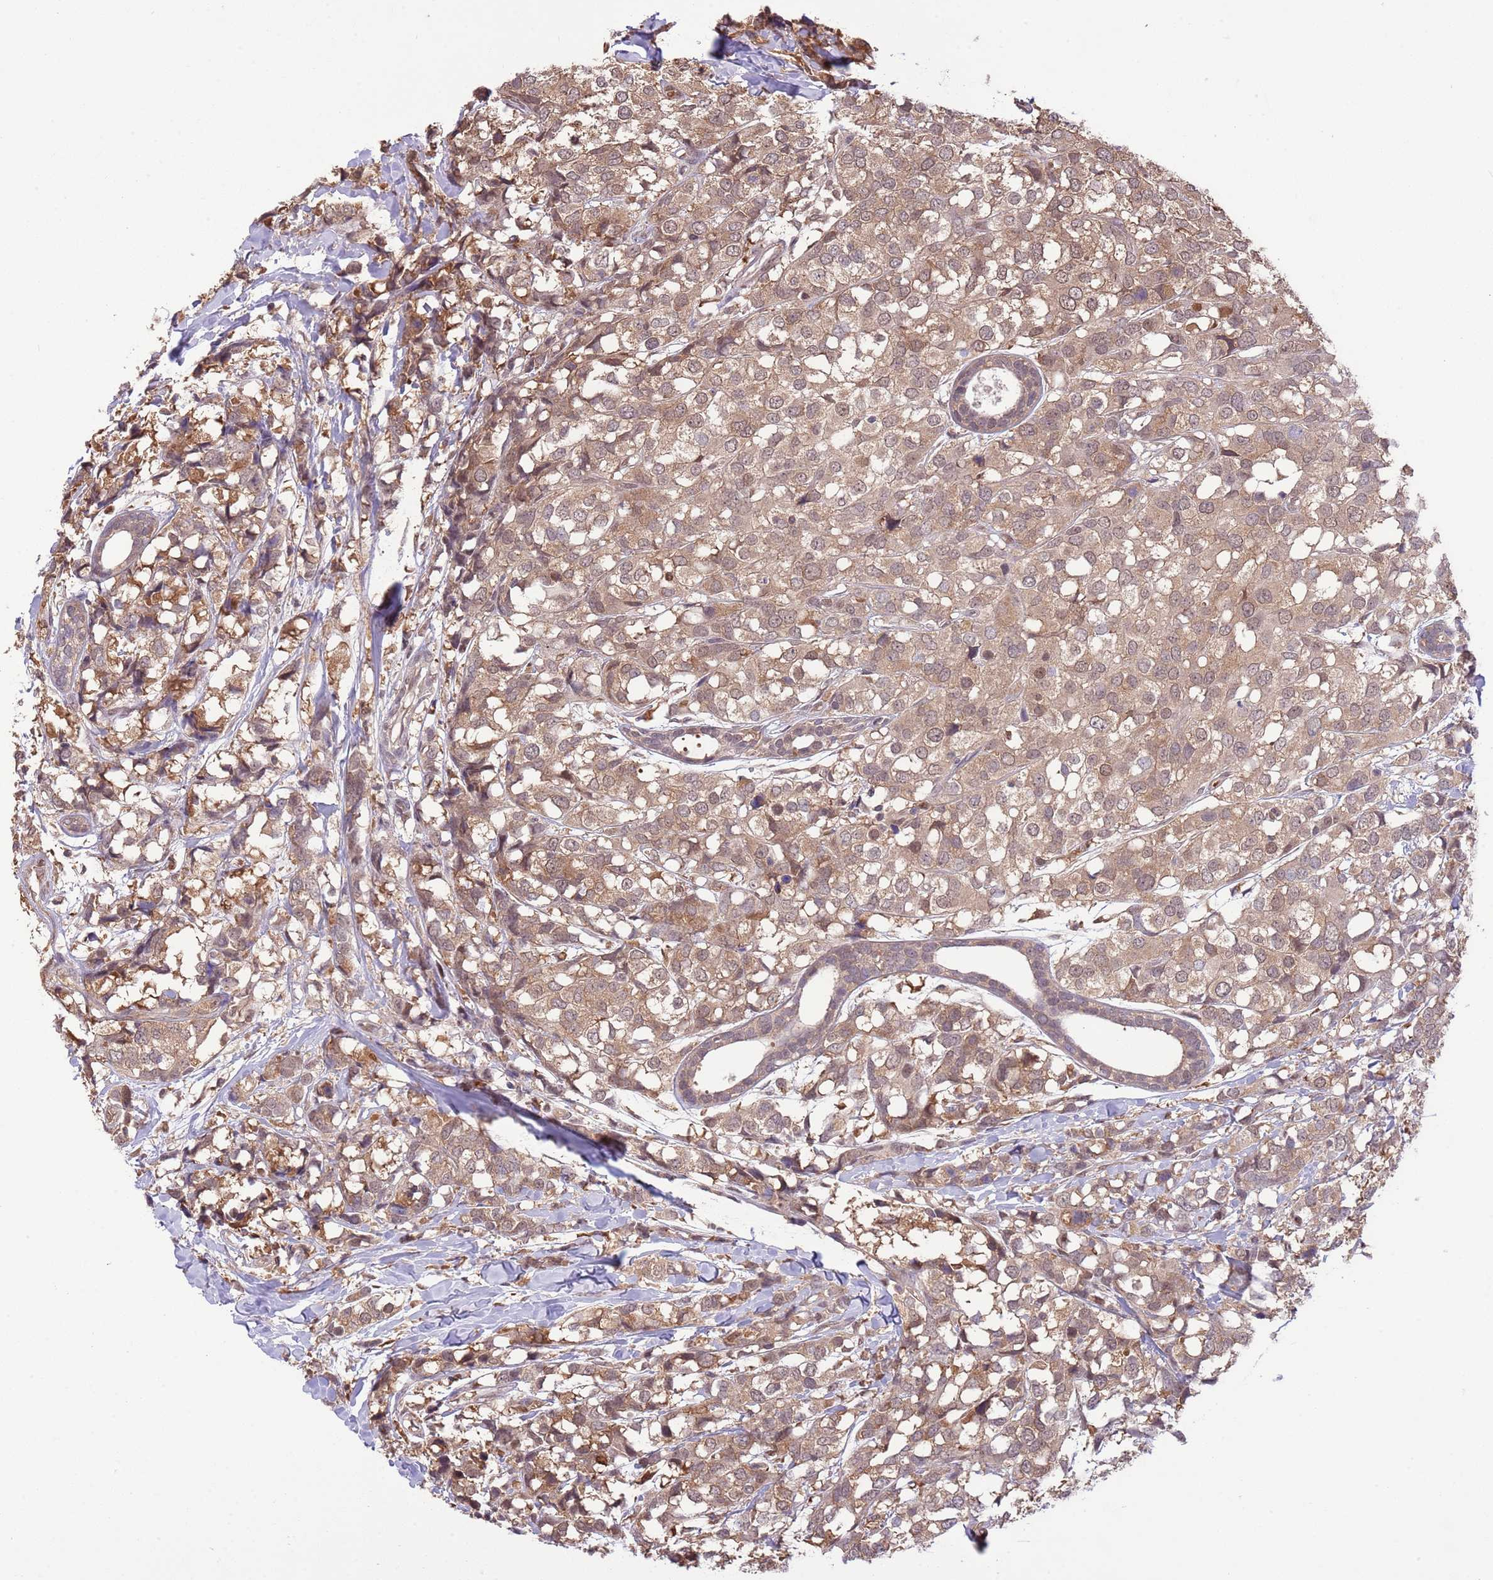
{"staining": {"intensity": "moderate", "quantity": ">75%", "location": "cytoplasmic/membranous,nuclear"}, "tissue": "breast cancer", "cell_type": "Tumor cells", "image_type": "cancer", "snomed": [{"axis": "morphology", "description": "Lobular carcinoma"}, {"axis": "topography", "description": "Breast"}], "caption": "A high-resolution image shows immunohistochemistry (IHC) staining of lobular carcinoma (breast), which exhibits moderate cytoplasmic/membranous and nuclear staining in approximately >75% of tumor cells.", "gene": "AMIGO1", "patient": {"sex": "female", "age": 59}}